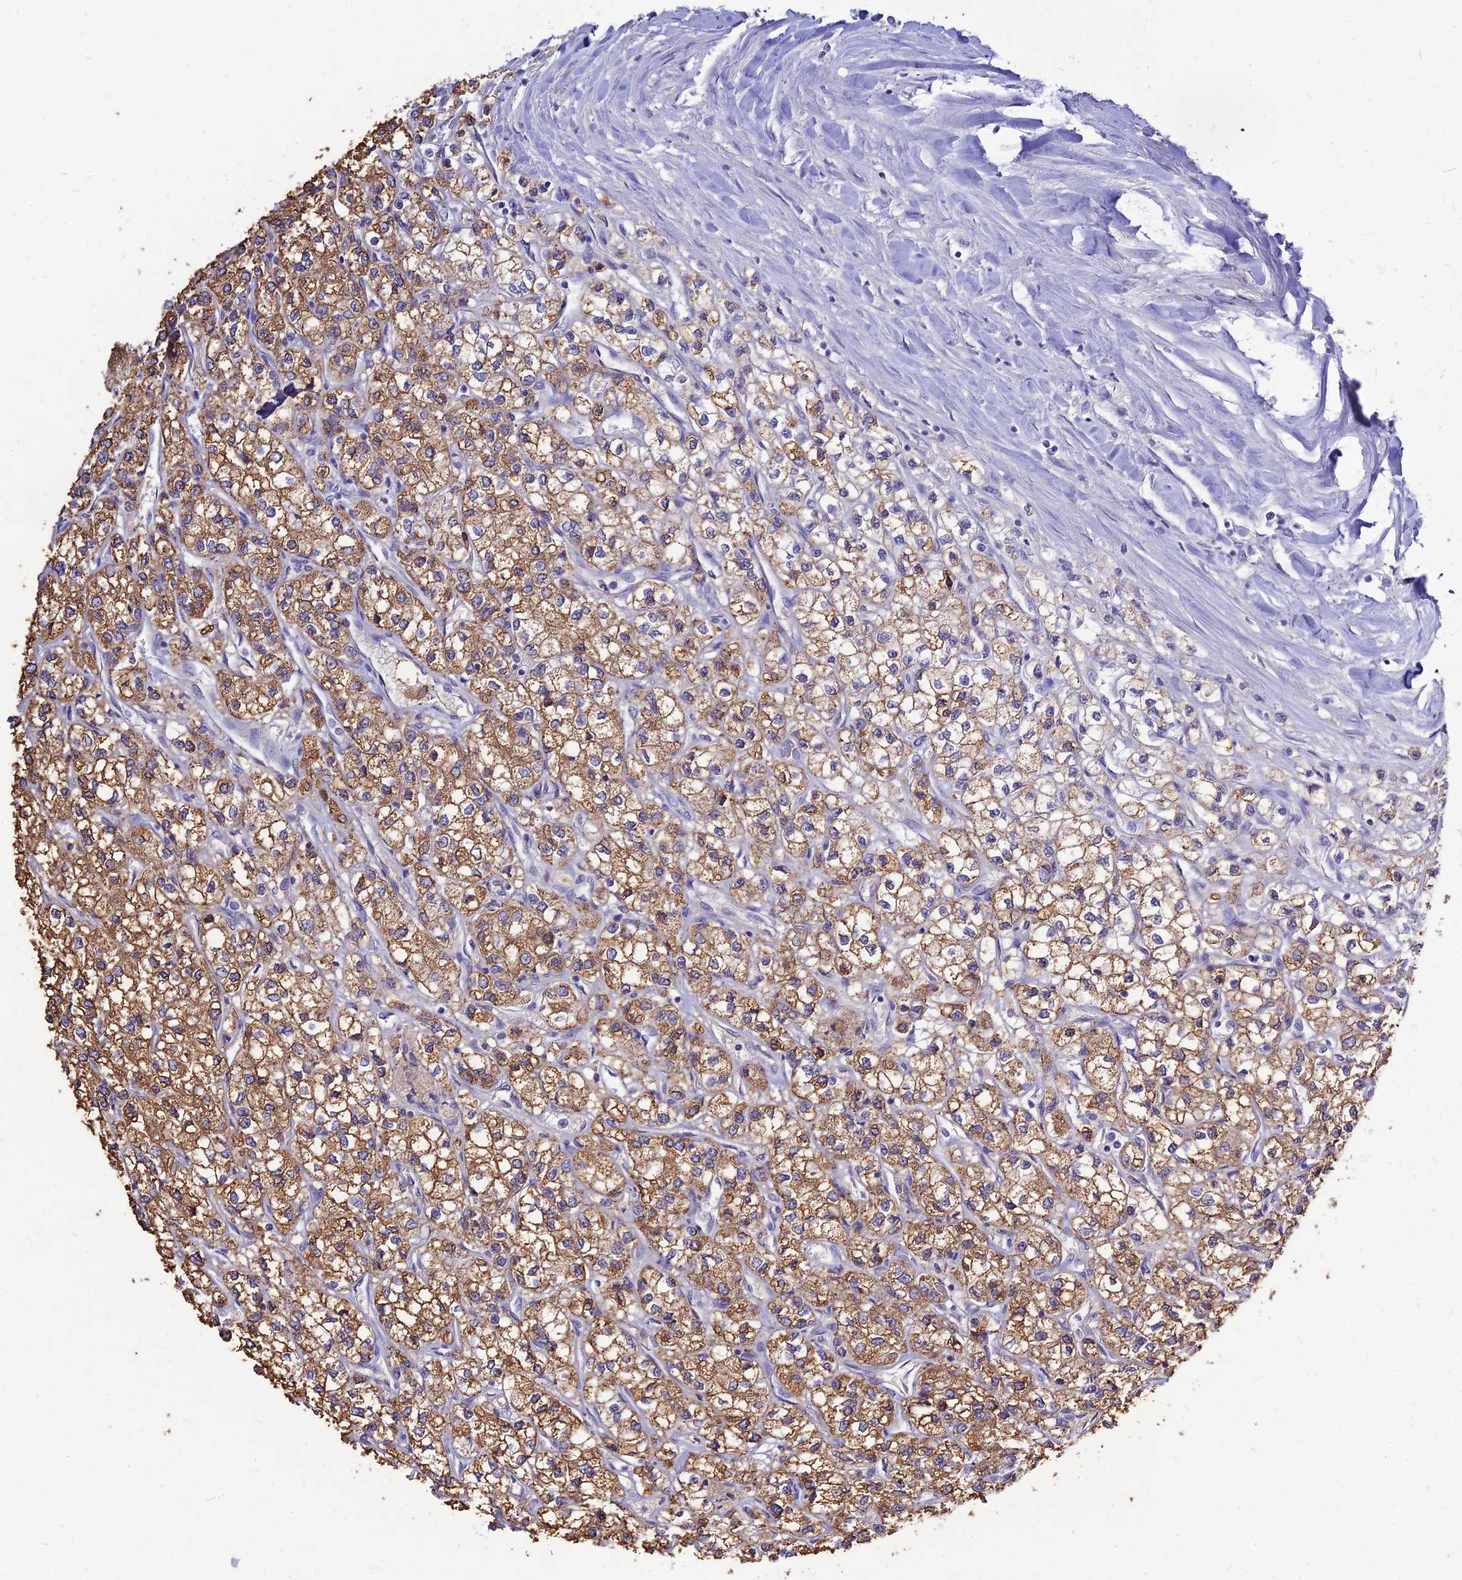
{"staining": {"intensity": "strong", "quantity": ">75%", "location": "cytoplasmic/membranous"}, "tissue": "renal cancer", "cell_type": "Tumor cells", "image_type": "cancer", "snomed": [{"axis": "morphology", "description": "Adenocarcinoma, NOS"}, {"axis": "topography", "description": "Kidney"}], "caption": "This histopathology image demonstrates renal cancer stained with immunohistochemistry (IHC) to label a protein in brown. The cytoplasmic/membranous of tumor cells show strong positivity for the protein. Nuclei are counter-stained blue.", "gene": "CZIB", "patient": {"sex": "male", "age": 80}}